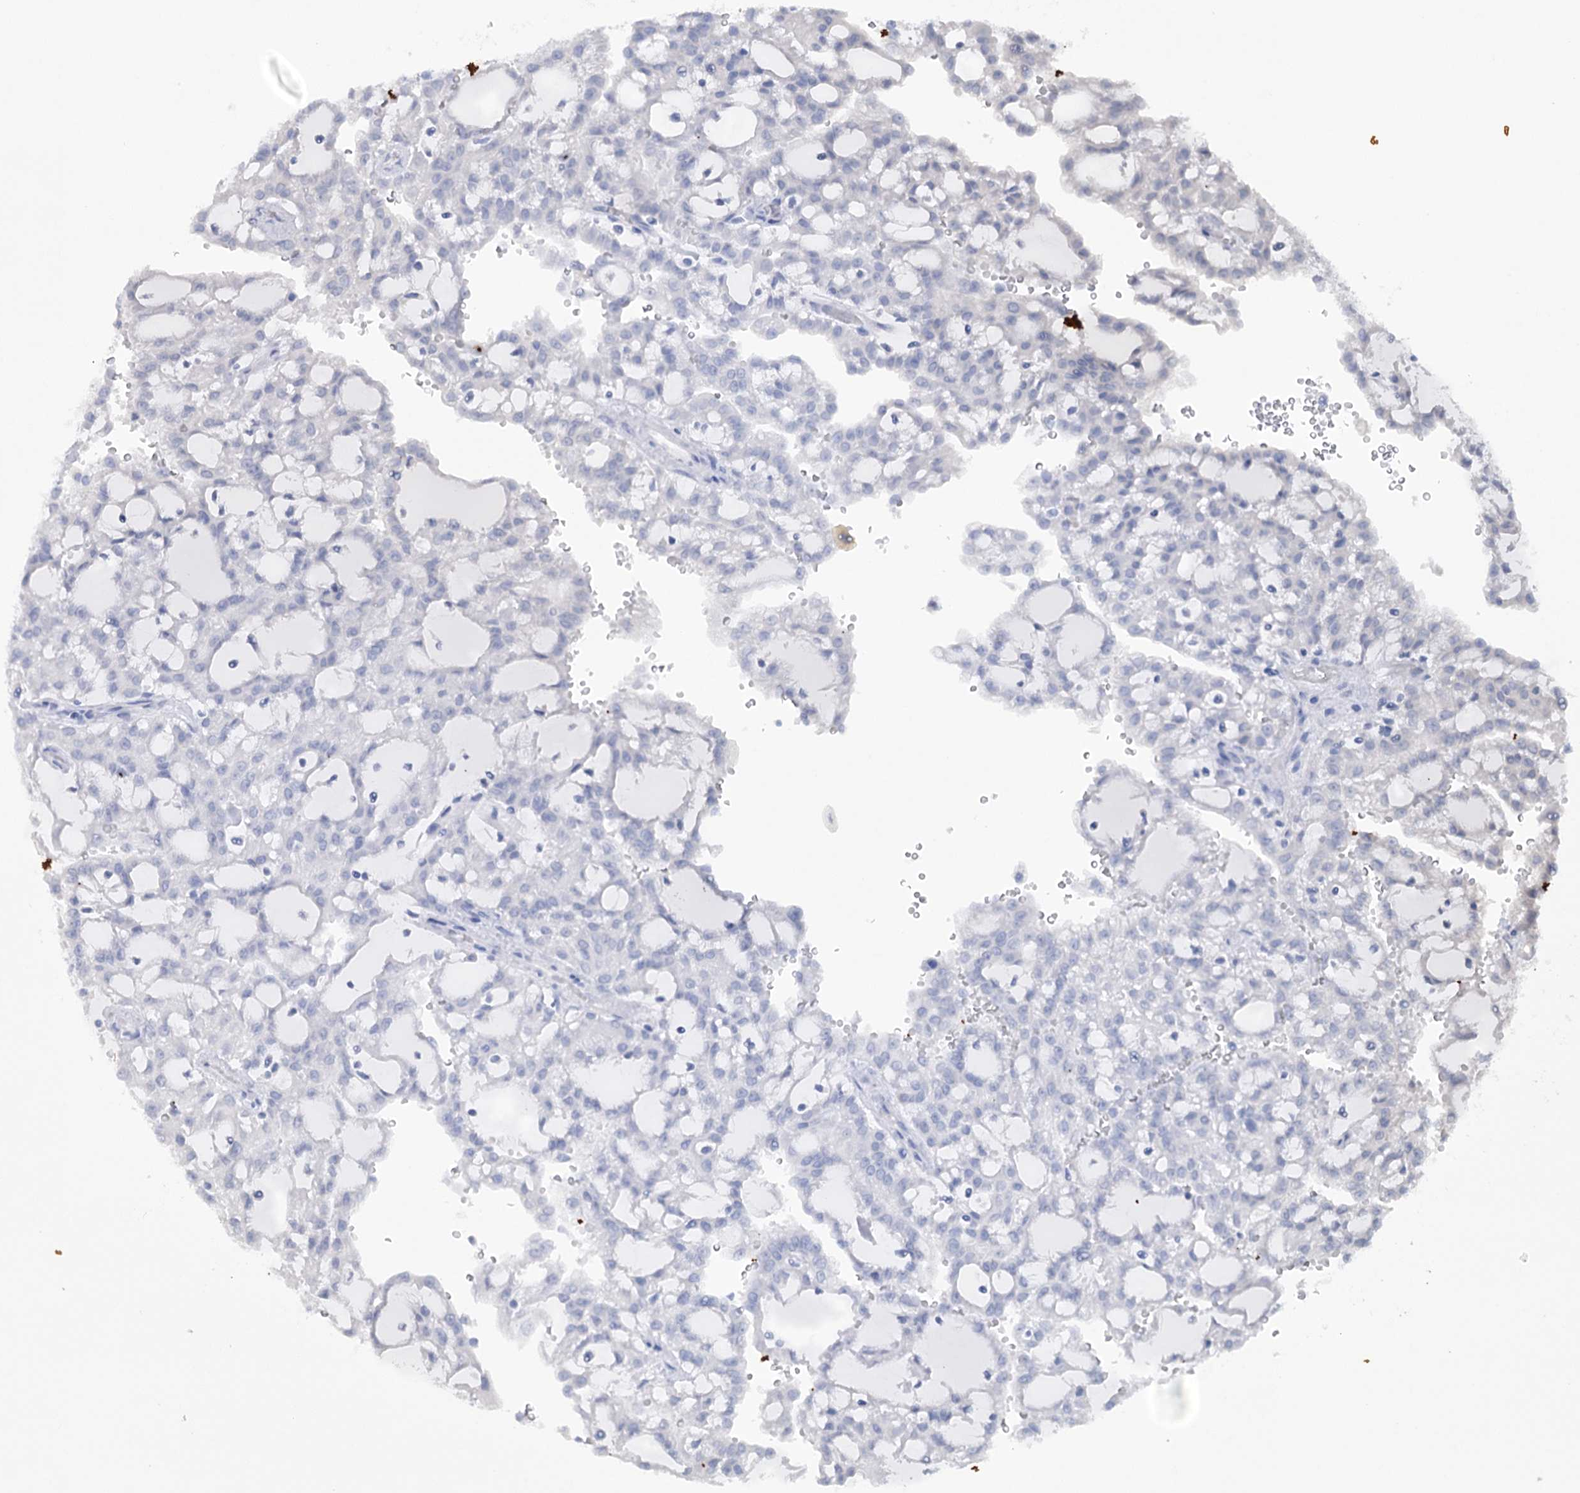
{"staining": {"intensity": "negative", "quantity": "none", "location": "none"}, "tissue": "renal cancer", "cell_type": "Tumor cells", "image_type": "cancer", "snomed": [{"axis": "morphology", "description": "Adenocarcinoma, NOS"}, {"axis": "topography", "description": "Kidney"}], "caption": "High magnification brightfield microscopy of adenocarcinoma (renal) stained with DAB (brown) and counterstained with hematoxylin (blue): tumor cells show no significant staining.", "gene": "MTCH2", "patient": {"sex": "male", "age": 63}}